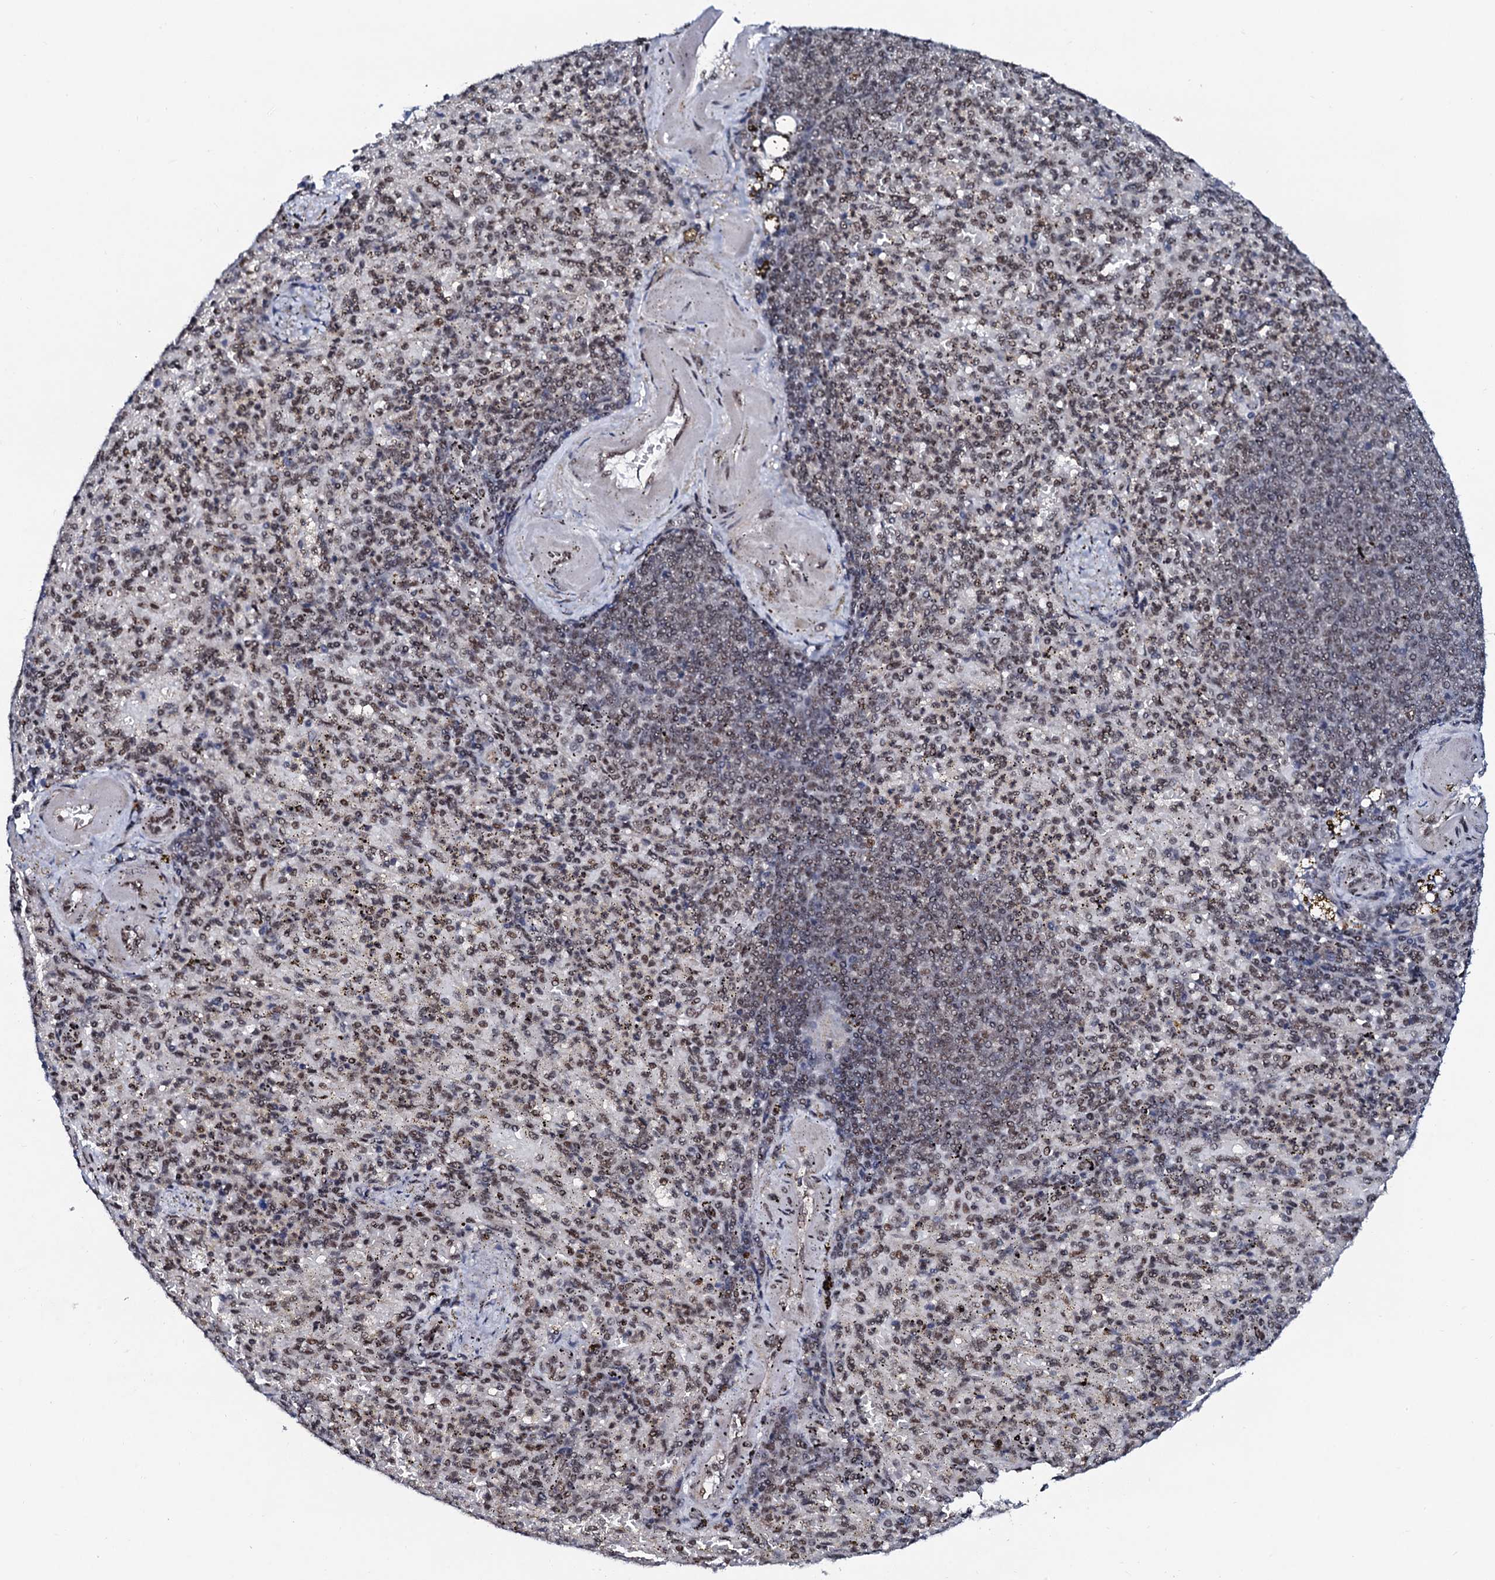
{"staining": {"intensity": "moderate", "quantity": "<25%", "location": "nuclear"}, "tissue": "spleen", "cell_type": "Cells in red pulp", "image_type": "normal", "snomed": [{"axis": "morphology", "description": "Normal tissue, NOS"}, {"axis": "topography", "description": "Spleen"}], "caption": "Cells in red pulp reveal low levels of moderate nuclear positivity in approximately <25% of cells in unremarkable spleen. Nuclei are stained in blue.", "gene": "PRPF18", "patient": {"sex": "female", "age": 74}}